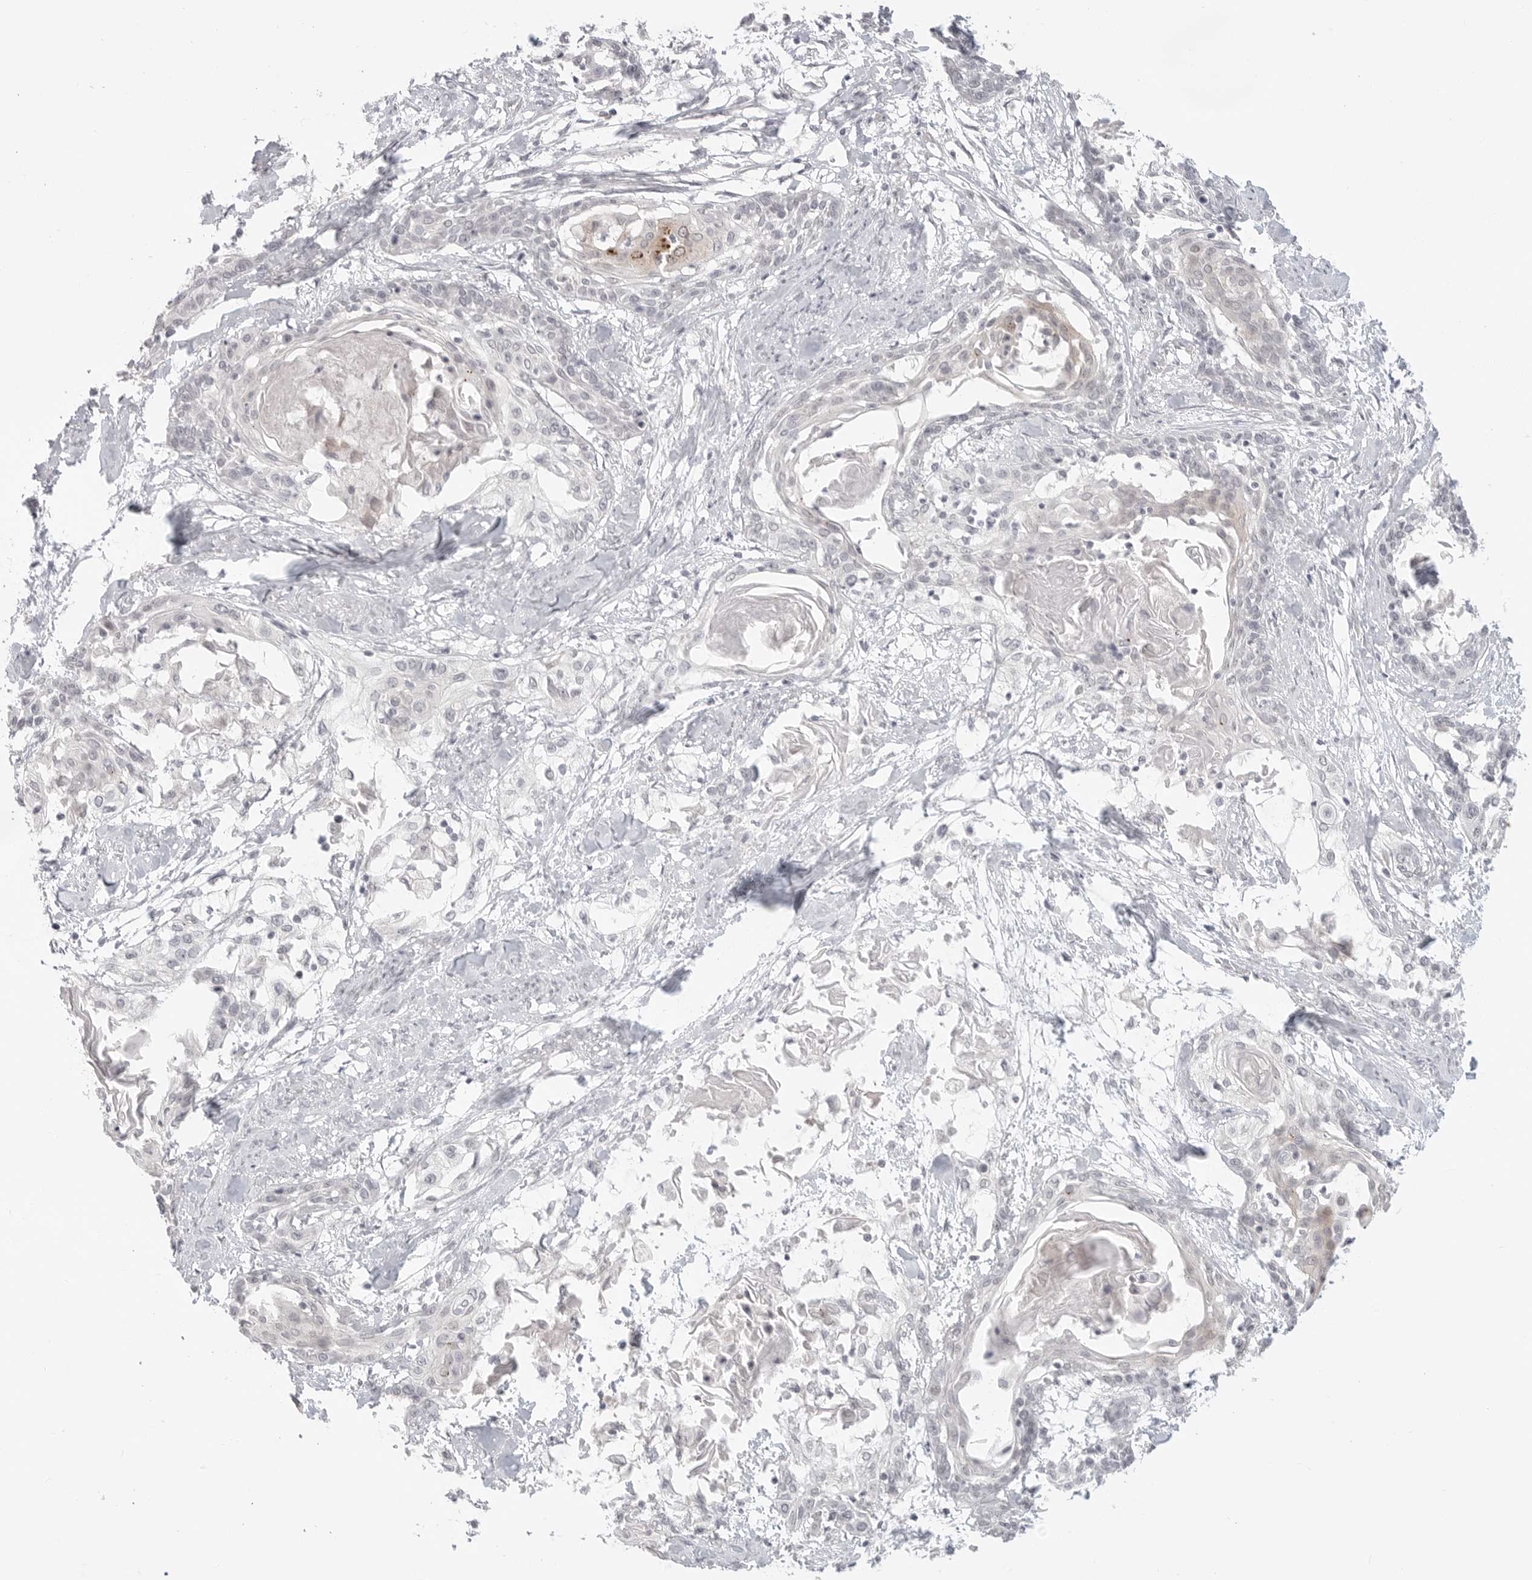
{"staining": {"intensity": "negative", "quantity": "none", "location": "none"}, "tissue": "cervical cancer", "cell_type": "Tumor cells", "image_type": "cancer", "snomed": [{"axis": "morphology", "description": "Squamous cell carcinoma, NOS"}, {"axis": "topography", "description": "Cervix"}], "caption": "Immunohistochemistry image of neoplastic tissue: human cervical cancer stained with DAB (3,3'-diaminobenzidine) demonstrates no significant protein expression in tumor cells.", "gene": "KLK11", "patient": {"sex": "female", "age": 57}}